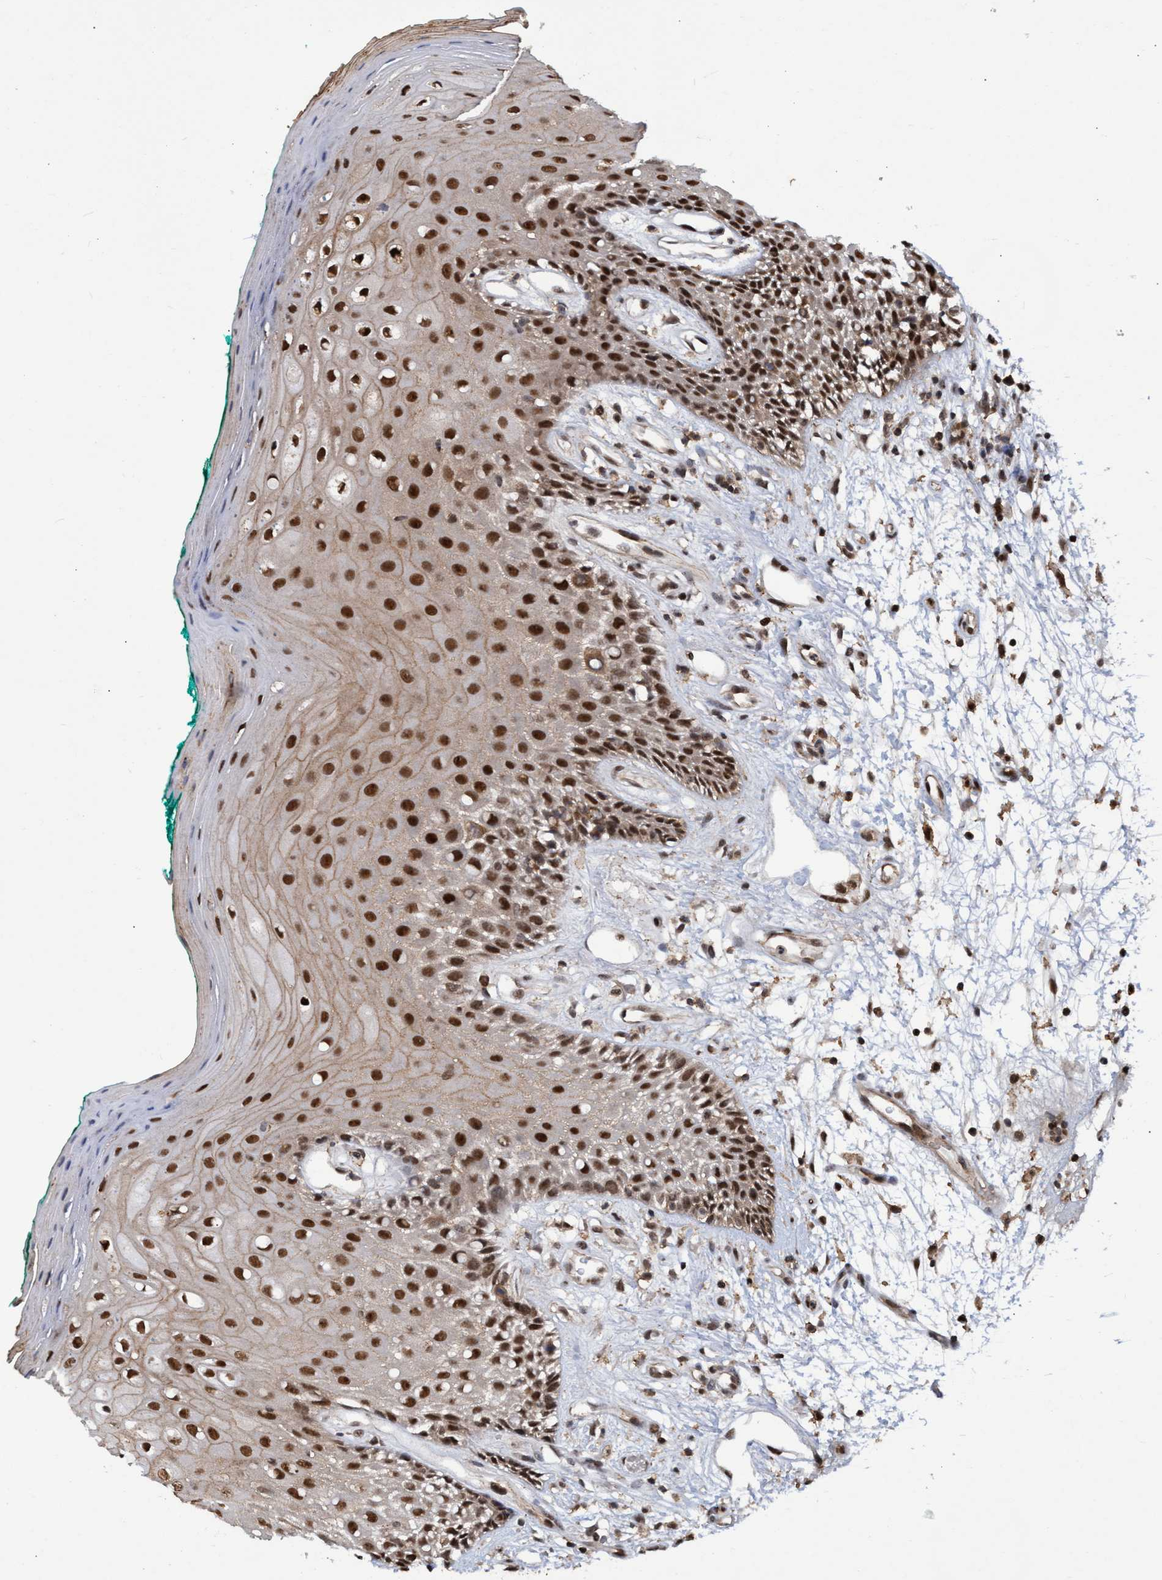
{"staining": {"intensity": "strong", "quantity": ">75%", "location": "cytoplasmic/membranous,nuclear"}, "tissue": "oral mucosa", "cell_type": "Squamous epithelial cells", "image_type": "normal", "snomed": [{"axis": "morphology", "description": "Normal tissue, NOS"}, {"axis": "morphology", "description": "Squamous cell carcinoma, NOS"}, {"axis": "topography", "description": "Skeletal muscle"}, {"axis": "topography", "description": "Oral tissue"}, {"axis": "topography", "description": "Head-Neck"}], "caption": "Strong cytoplasmic/membranous,nuclear expression for a protein is appreciated in about >75% of squamous epithelial cells of benign oral mucosa using IHC.", "gene": "GTF2F1", "patient": {"sex": "female", "age": 84}}